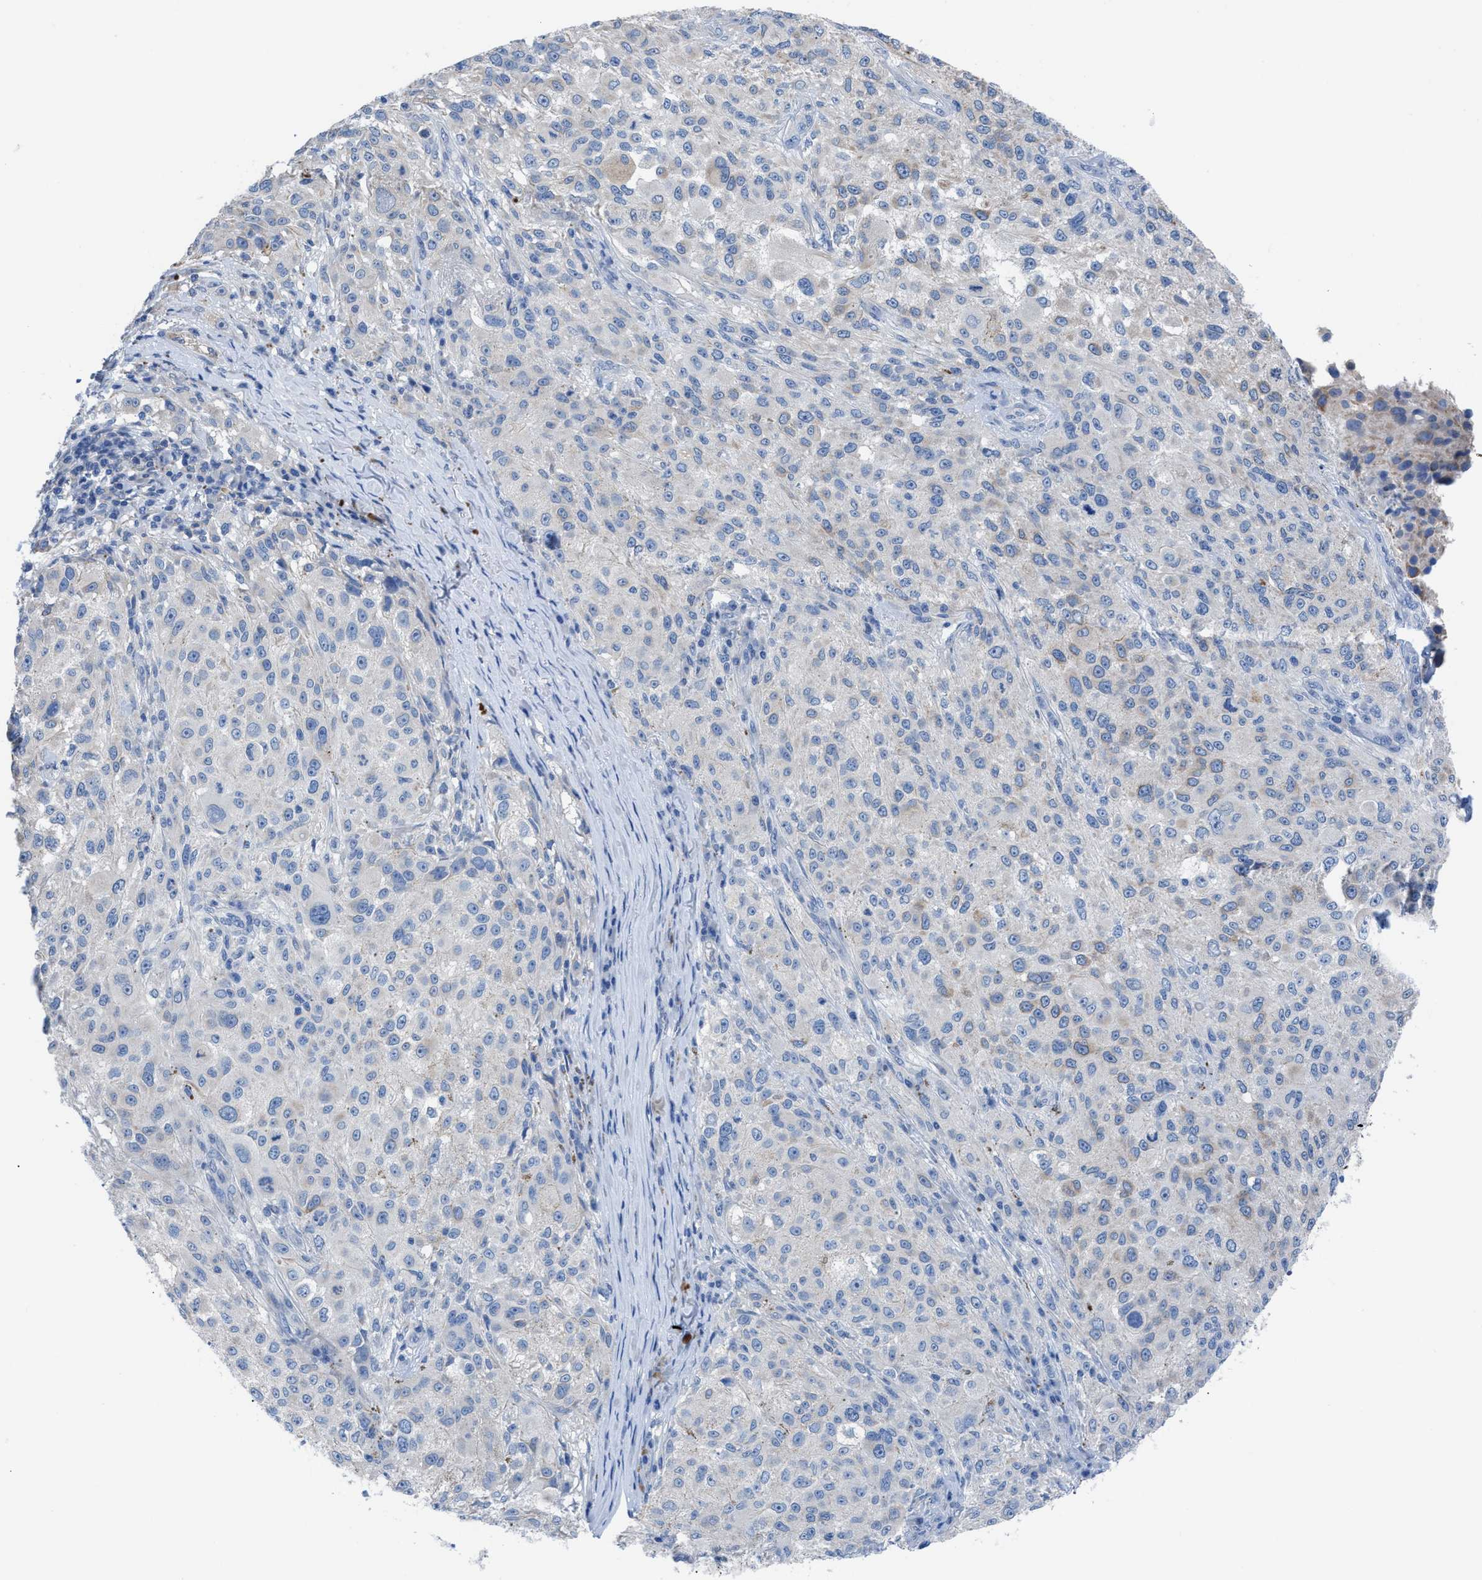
{"staining": {"intensity": "negative", "quantity": "none", "location": "none"}, "tissue": "melanoma", "cell_type": "Tumor cells", "image_type": "cancer", "snomed": [{"axis": "morphology", "description": "Necrosis, NOS"}, {"axis": "morphology", "description": "Malignant melanoma, NOS"}, {"axis": "topography", "description": "Skin"}], "caption": "High magnification brightfield microscopy of melanoma stained with DAB (3,3'-diaminobenzidine) (brown) and counterstained with hematoxylin (blue): tumor cells show no significant staining.", "gene": "ITPR1", "patient": {"sex": "female", "age": 87}}